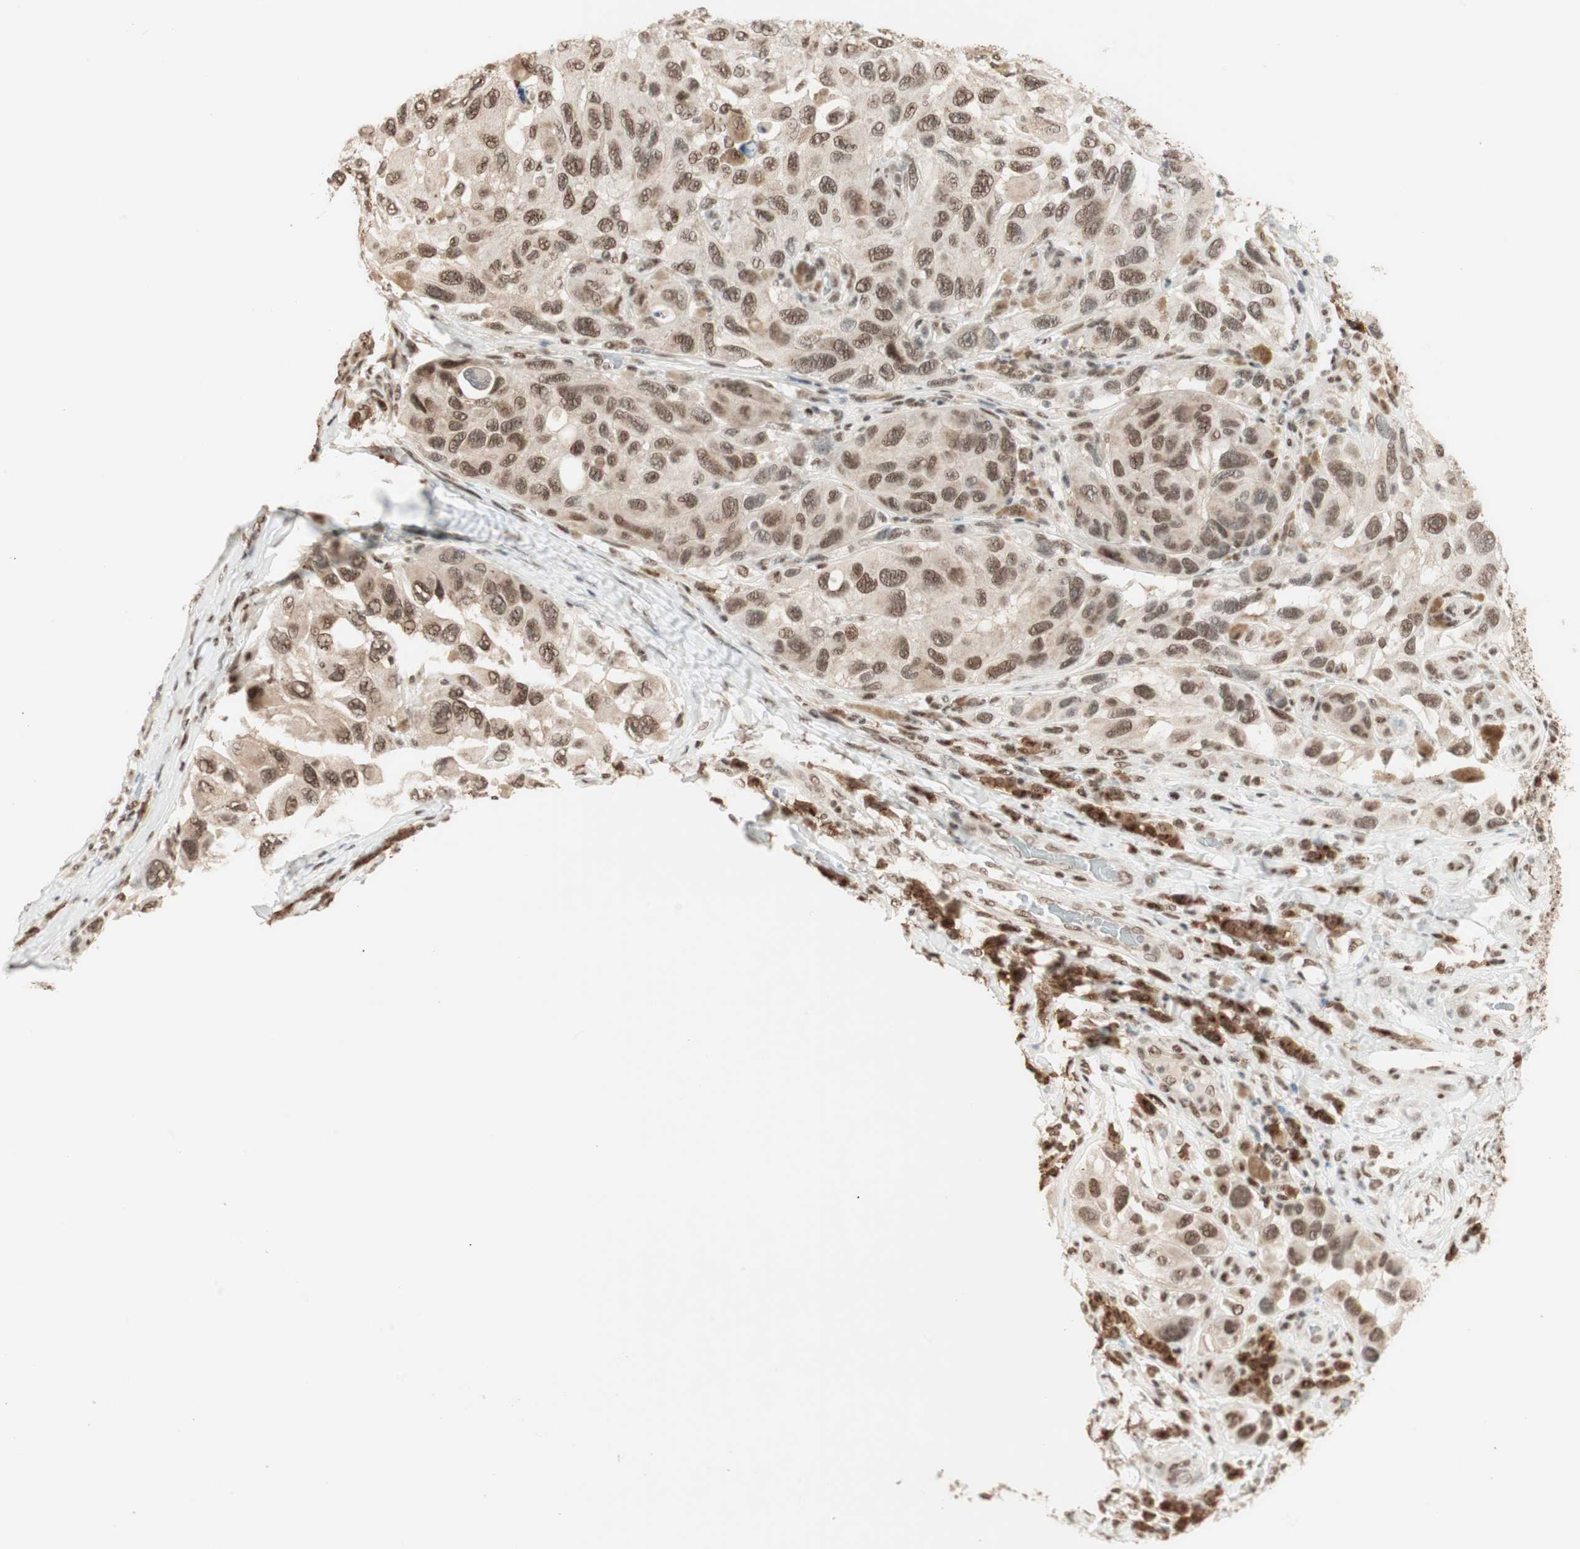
{"staining": {"intensity": "moderate", "quantity": ">75%", "location": "cytoplasmic/membranous,nuclear"}, "tissue": "melanoma", "cell_type": "Tumor cells", "image_type": "cancer", "snomed": [{"axis": "morphology", "description": "Malignant melanoma, NOS"}, {"axis": "topography", "description": "Skin"}], "caption": "Immunohistochemistry staining of melanoma, which shows medium levels of moderate cytoplasmic/membranous and nuclear staining in about >75% of tumor cells indicating moderate cytoplasmic/membranous and nuclear protein positivity. The staining was performed using DAB (3,3'-diaminobenzidine) (brown) for protein detection and nuclei were counterstained in hematoxylin (blue).", "gene": "SMARCE1", "patient": {"sex": "female", "age": 73}}